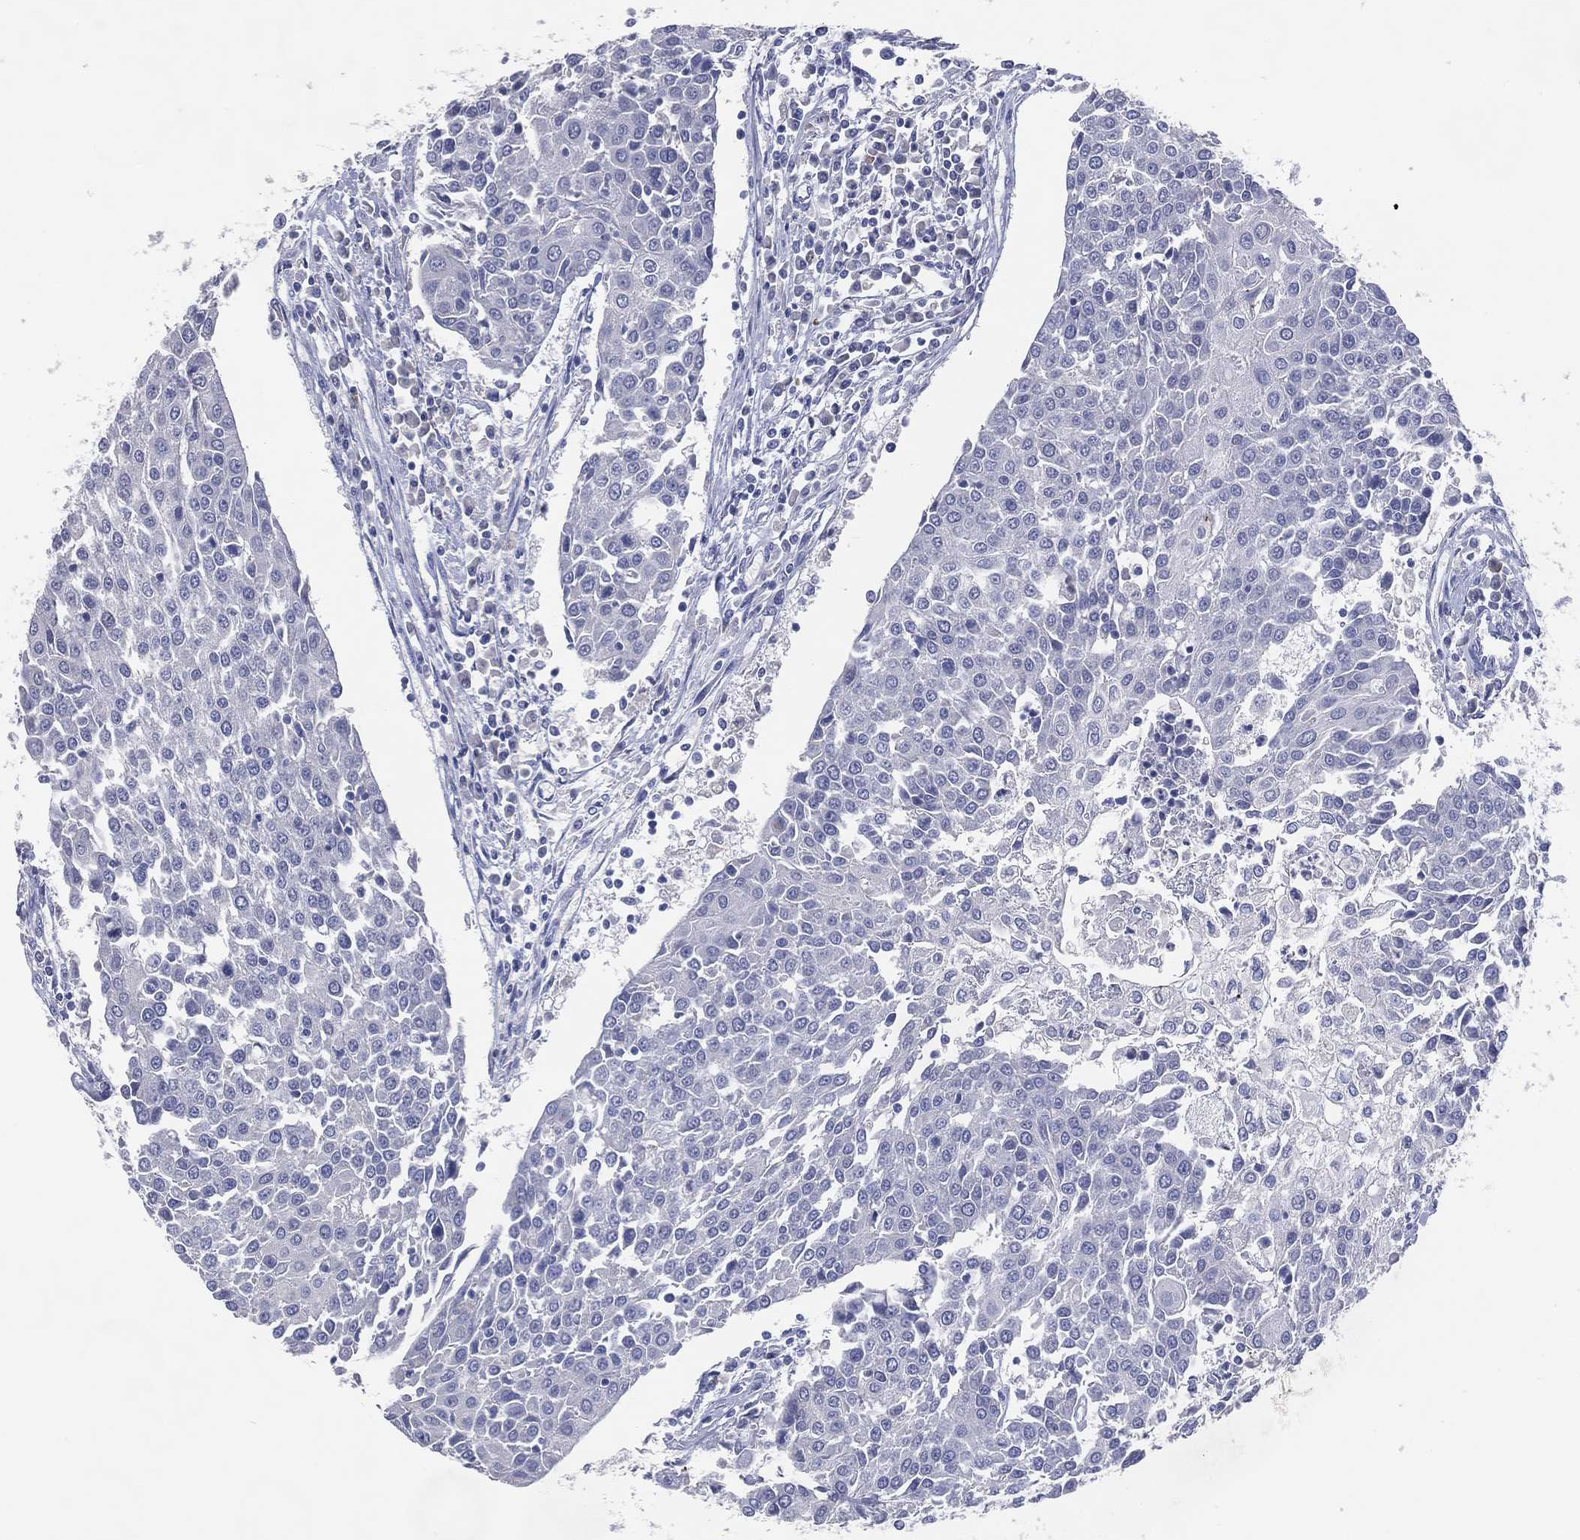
{"staining": {"intensity": "negative", "quantity": "none", "location": "none"}, "tissue": "urothelial cancer", "cell_type": "Tumor cells", "image_type": "cancer", "snomed": [{"axis": "morphology", "description": "Urothelial carcinoma, High grade"}, {"axis": "topography", "description": "Urinary bladder"}], "caption": "There is no significant staining in tumor cells of high-grade urothelial carcinoma.", "gene": "DNAH6", "patient": {"sex": "female", "age": 85}}